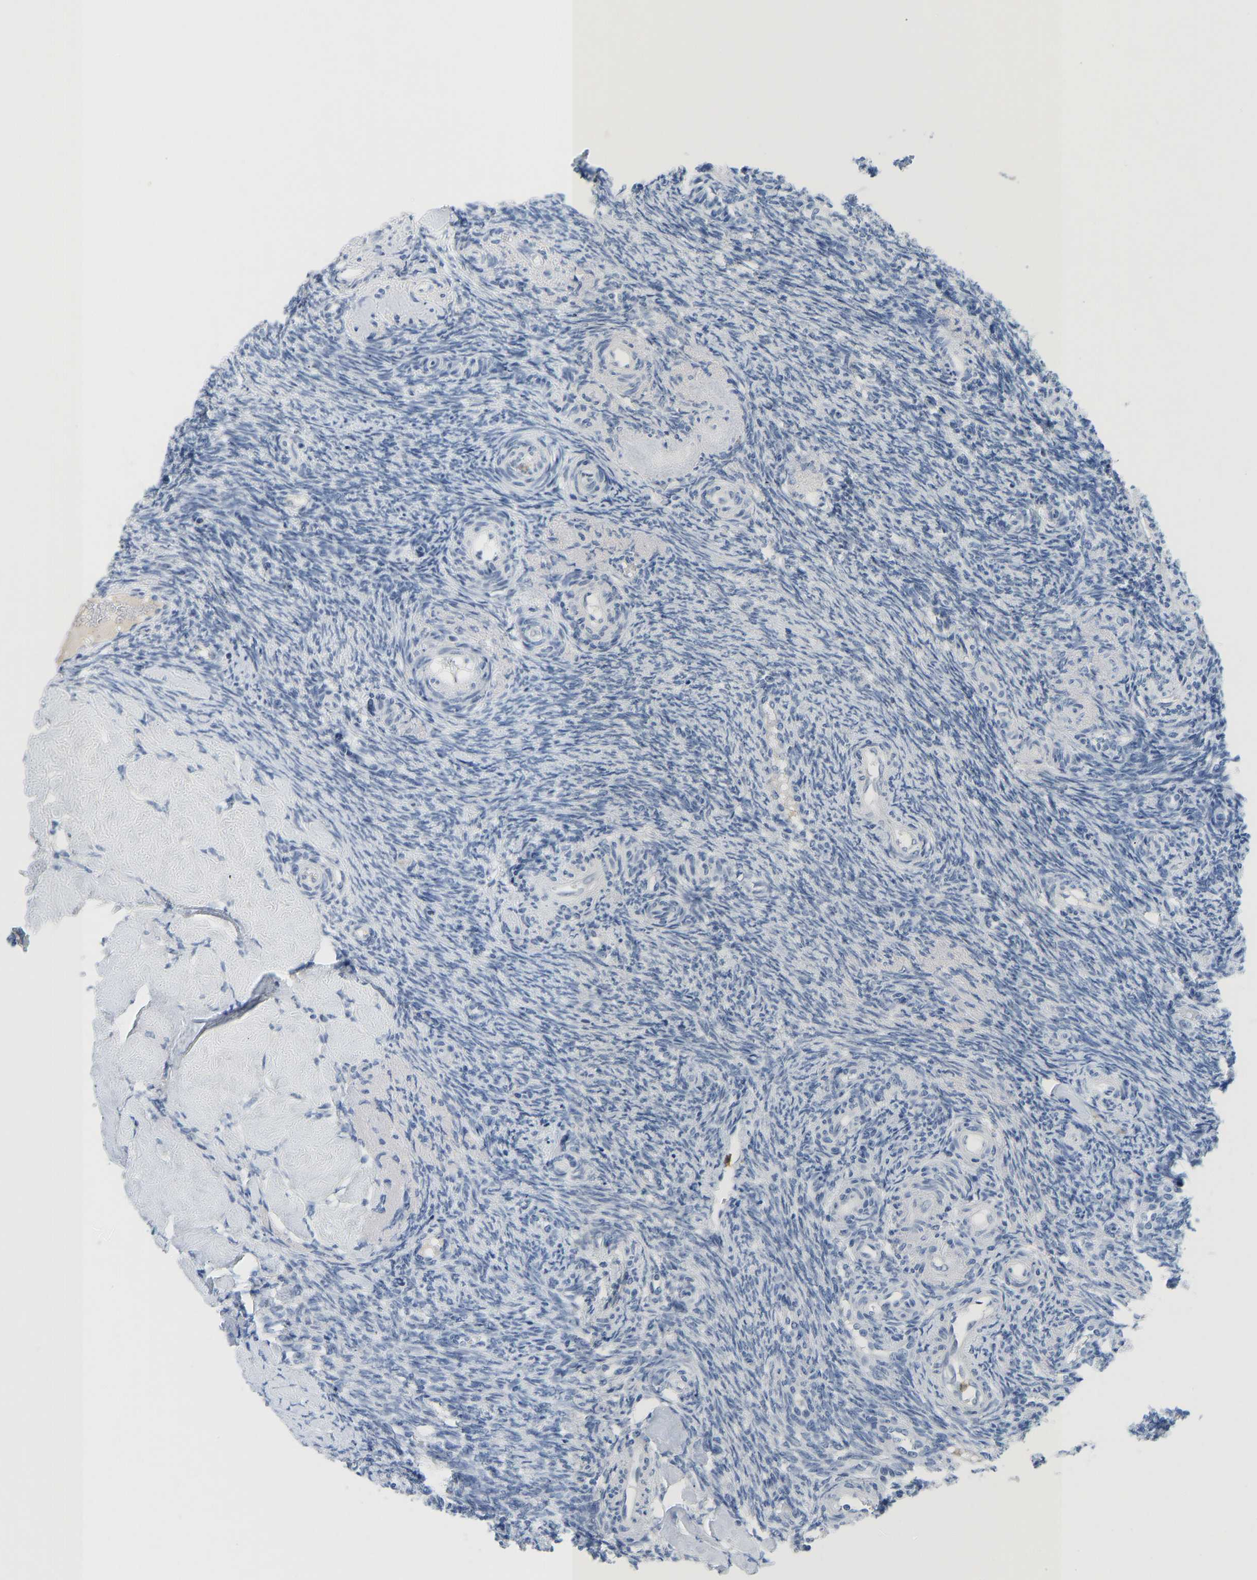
{"staining": {"intensity": "moderate", "quantity": ">75%", "location": "cytoplasmic/membranous"}, "tissue": "ovary", "cell_type": "Follicle cells", "image_type": "normal", "snomed": [{"axis": "morphology", "description": "Normal tissue, NOS"}, {"axis": "topography", "description": "Ovary"}], "caption": "IHC (DAB) staining of benign human ovary reveals moderate cytoplasmic/membranous protein staining in approximately >75% of follicle cells.", "gene": "TXNDC2", "patient": {"sex": "female", "age": 41}}